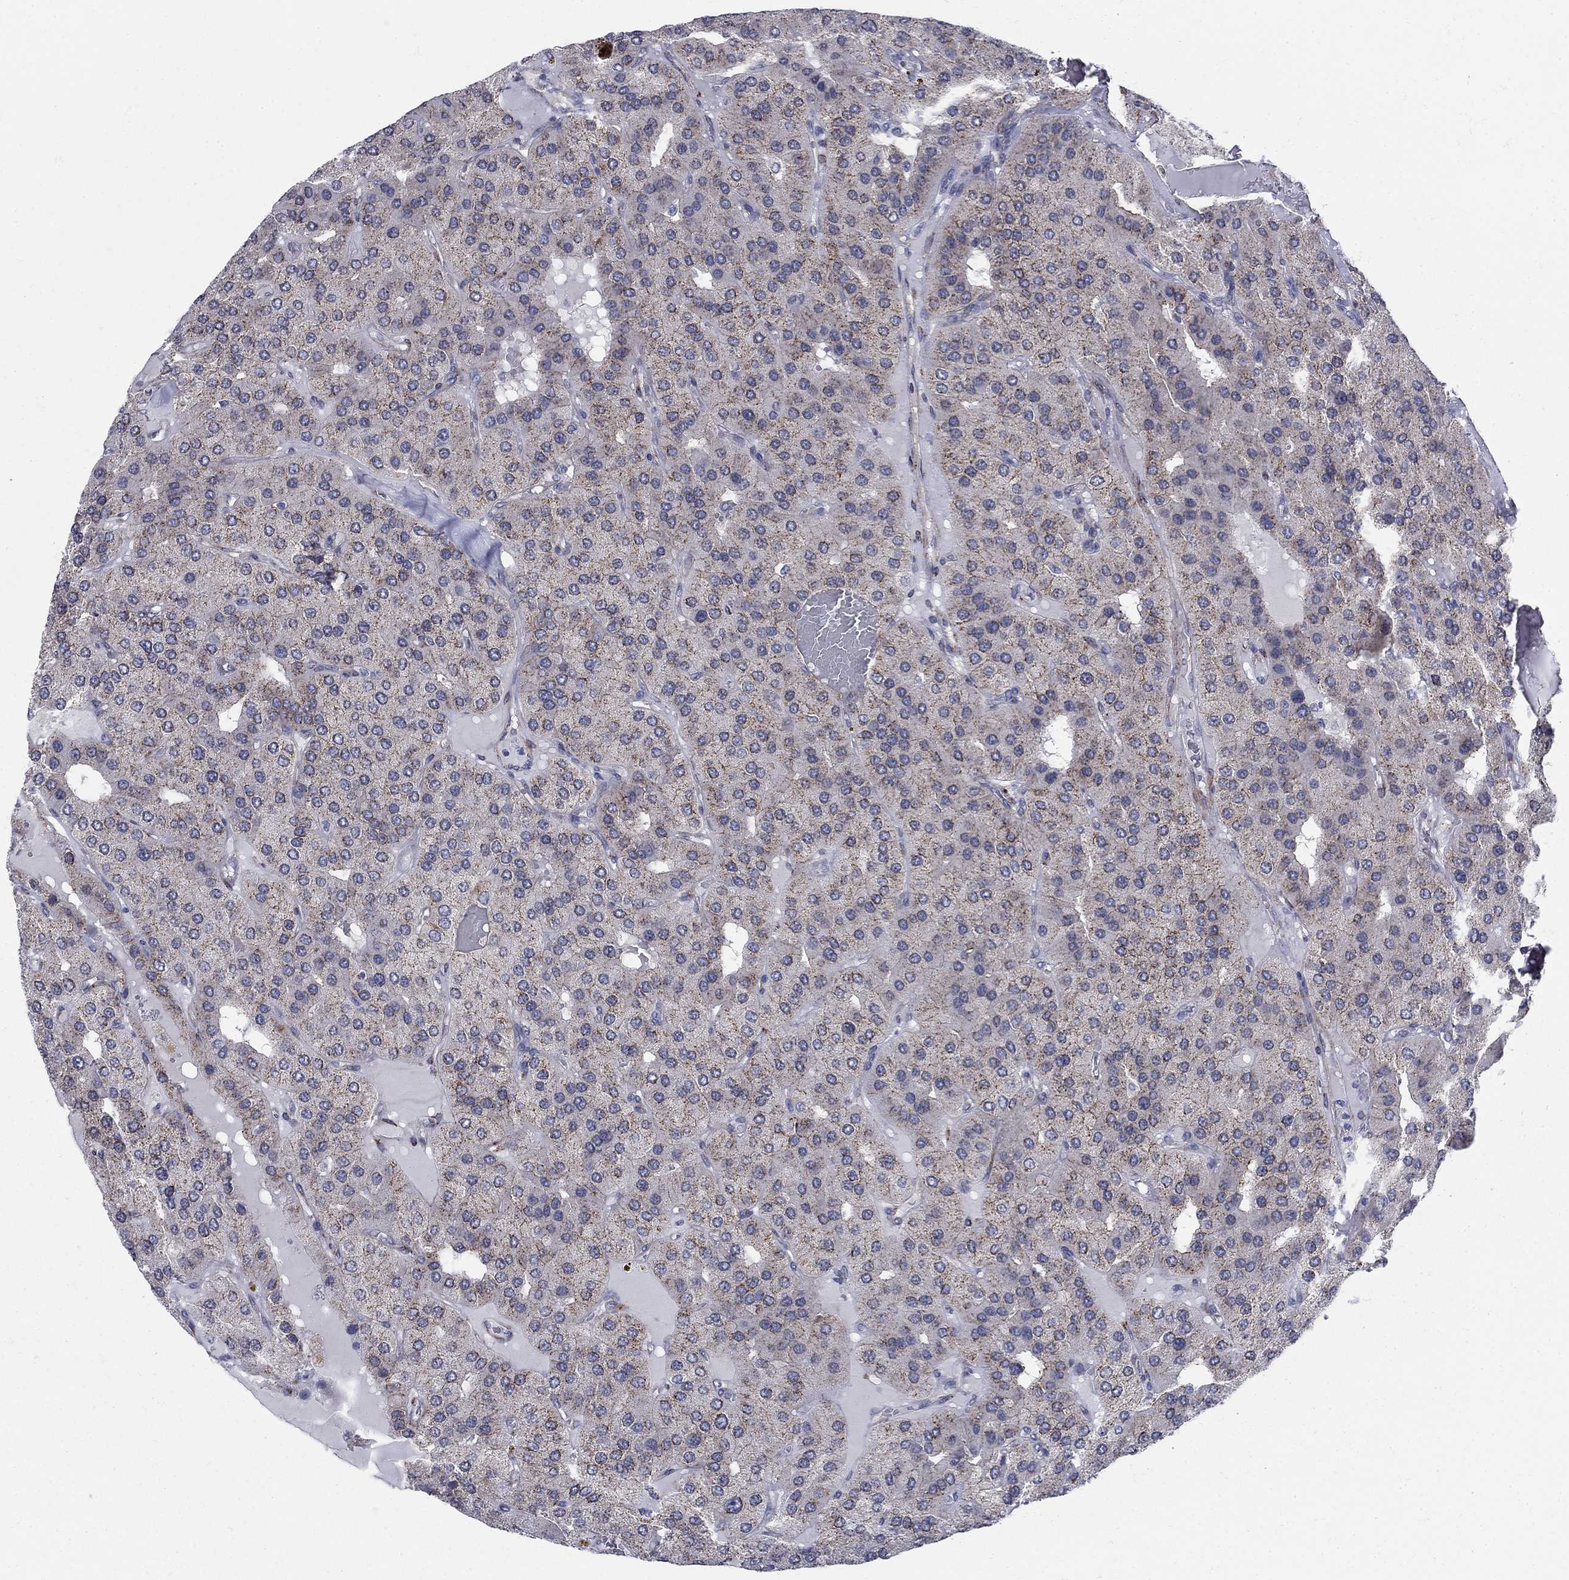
{"staining": {"intensity": "negative", "quantity": "none", "location": "none"}, "tissue": "parathyroid gland", "cell_type": "Glandular cells", "image_type": "normal", "snomed": [{"axis": "morphology", "description": "Normal tissue, NOS"}, {"axis": "morphology", "description": "Adenoma, NOS"}, {"axis": "topography", "description": "Parathyroid gland"}], "caption": "IHC of benign human parathyroid gland displays no expression in glandular cells. Brightfield microscopy of immunohistochemistry (IHC) stained with DAB (brown) and hematoxylin (blue), captured at high magnification.", "gene": "SEPTIN8", "patient": {"sex": "female", "age": 86}}